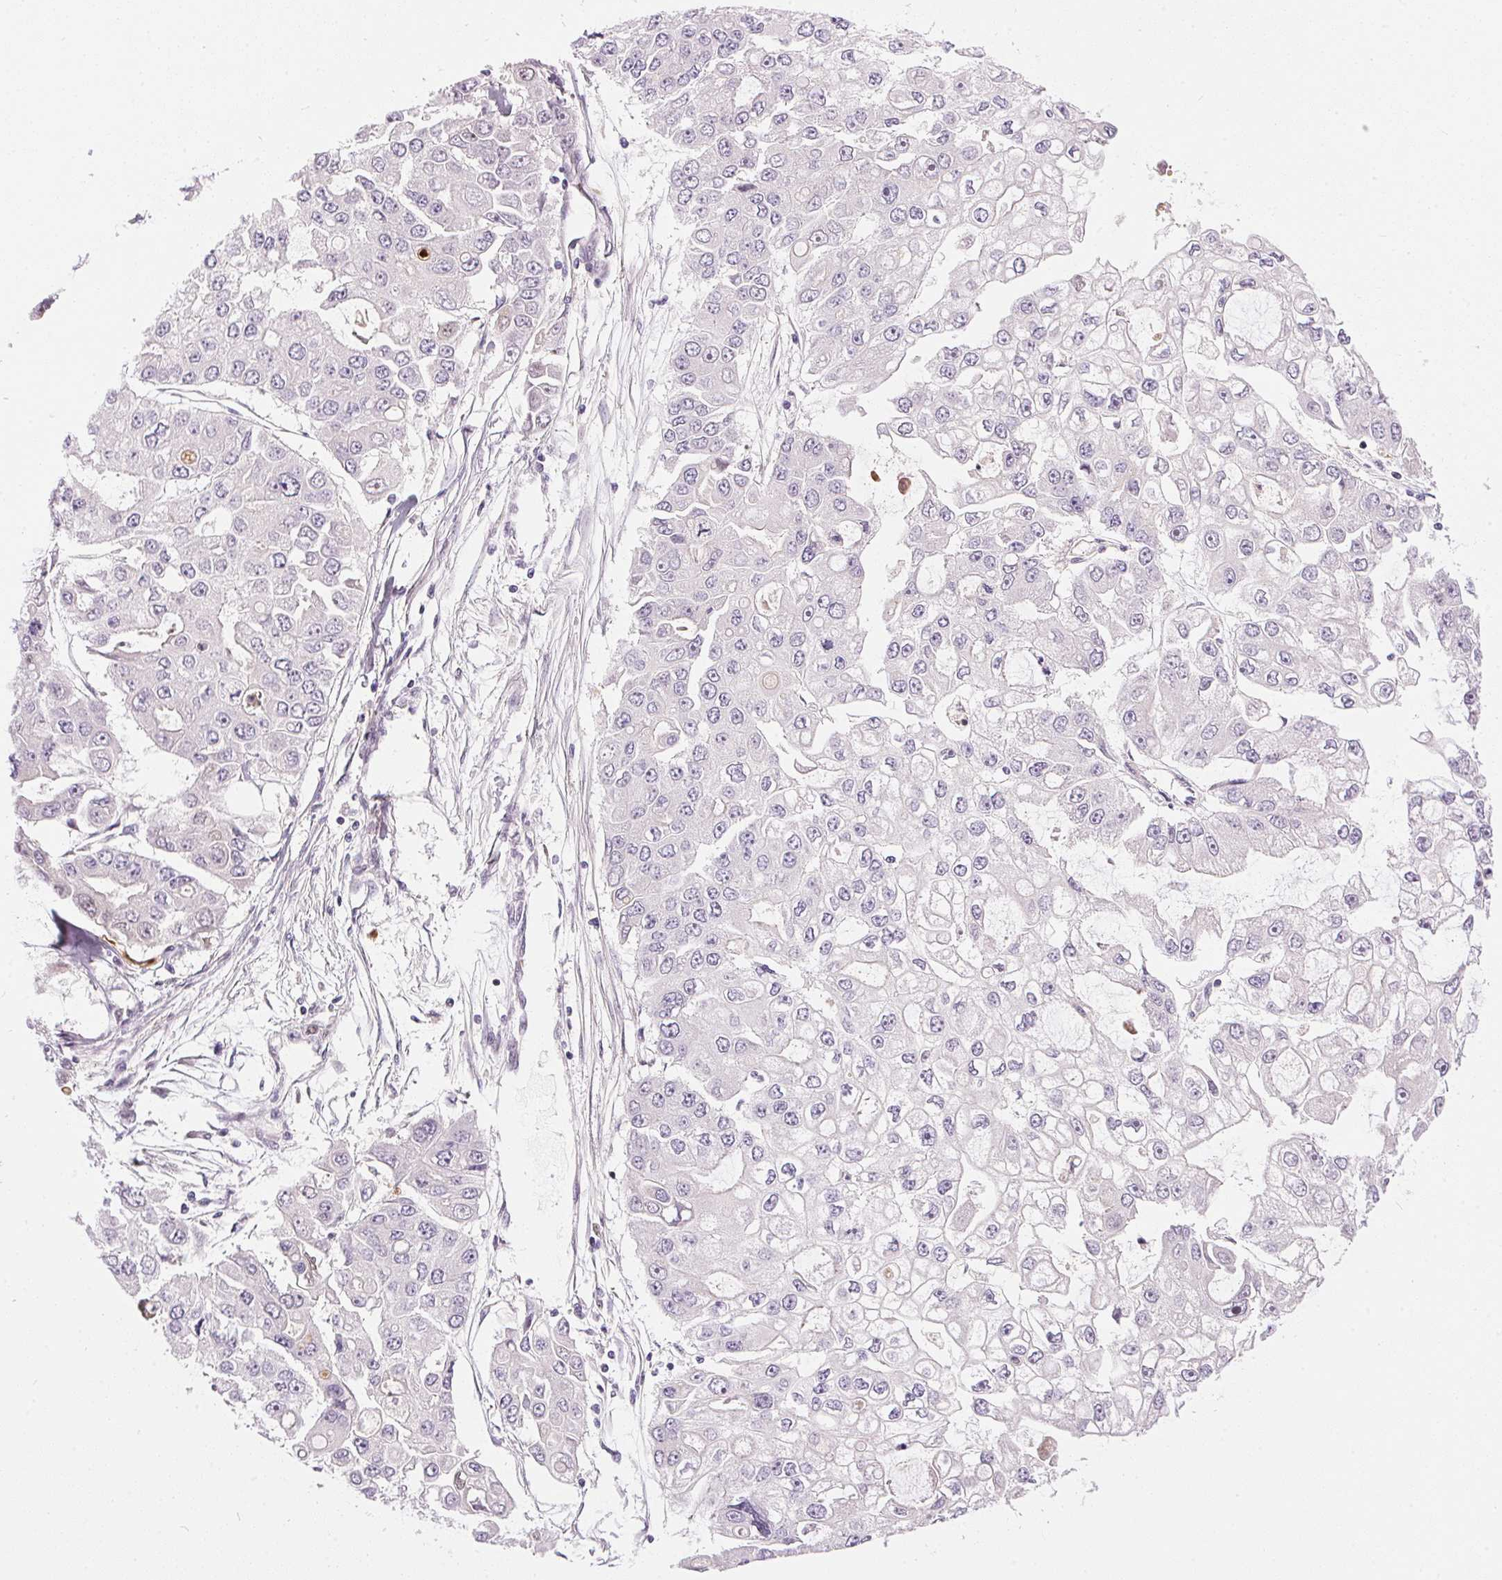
{"staining": {"intensity": "negative", "quantity": "none", "location": "none"}, "tissue": "ovarian cancer", "cell_type": "Tumor cells", "image_type": "cancer", "snomed": [{"axis": "morphology", "description": "Cystadenocarcinoma, serous, NOS"}, {"axis": "topography", "description": "Ovary"}], "caption": "This histopathology image is of ovarian serous cystadenocarcinoma stained with immunohistochemistry (IHC) to label a protein in brown with the nuclei are counter-stained blue. There is no staining in tumor cells. Nuclei are stained in blue.", "gene": "UNC13B", "patient": {"sex": "female", "age": 56}}